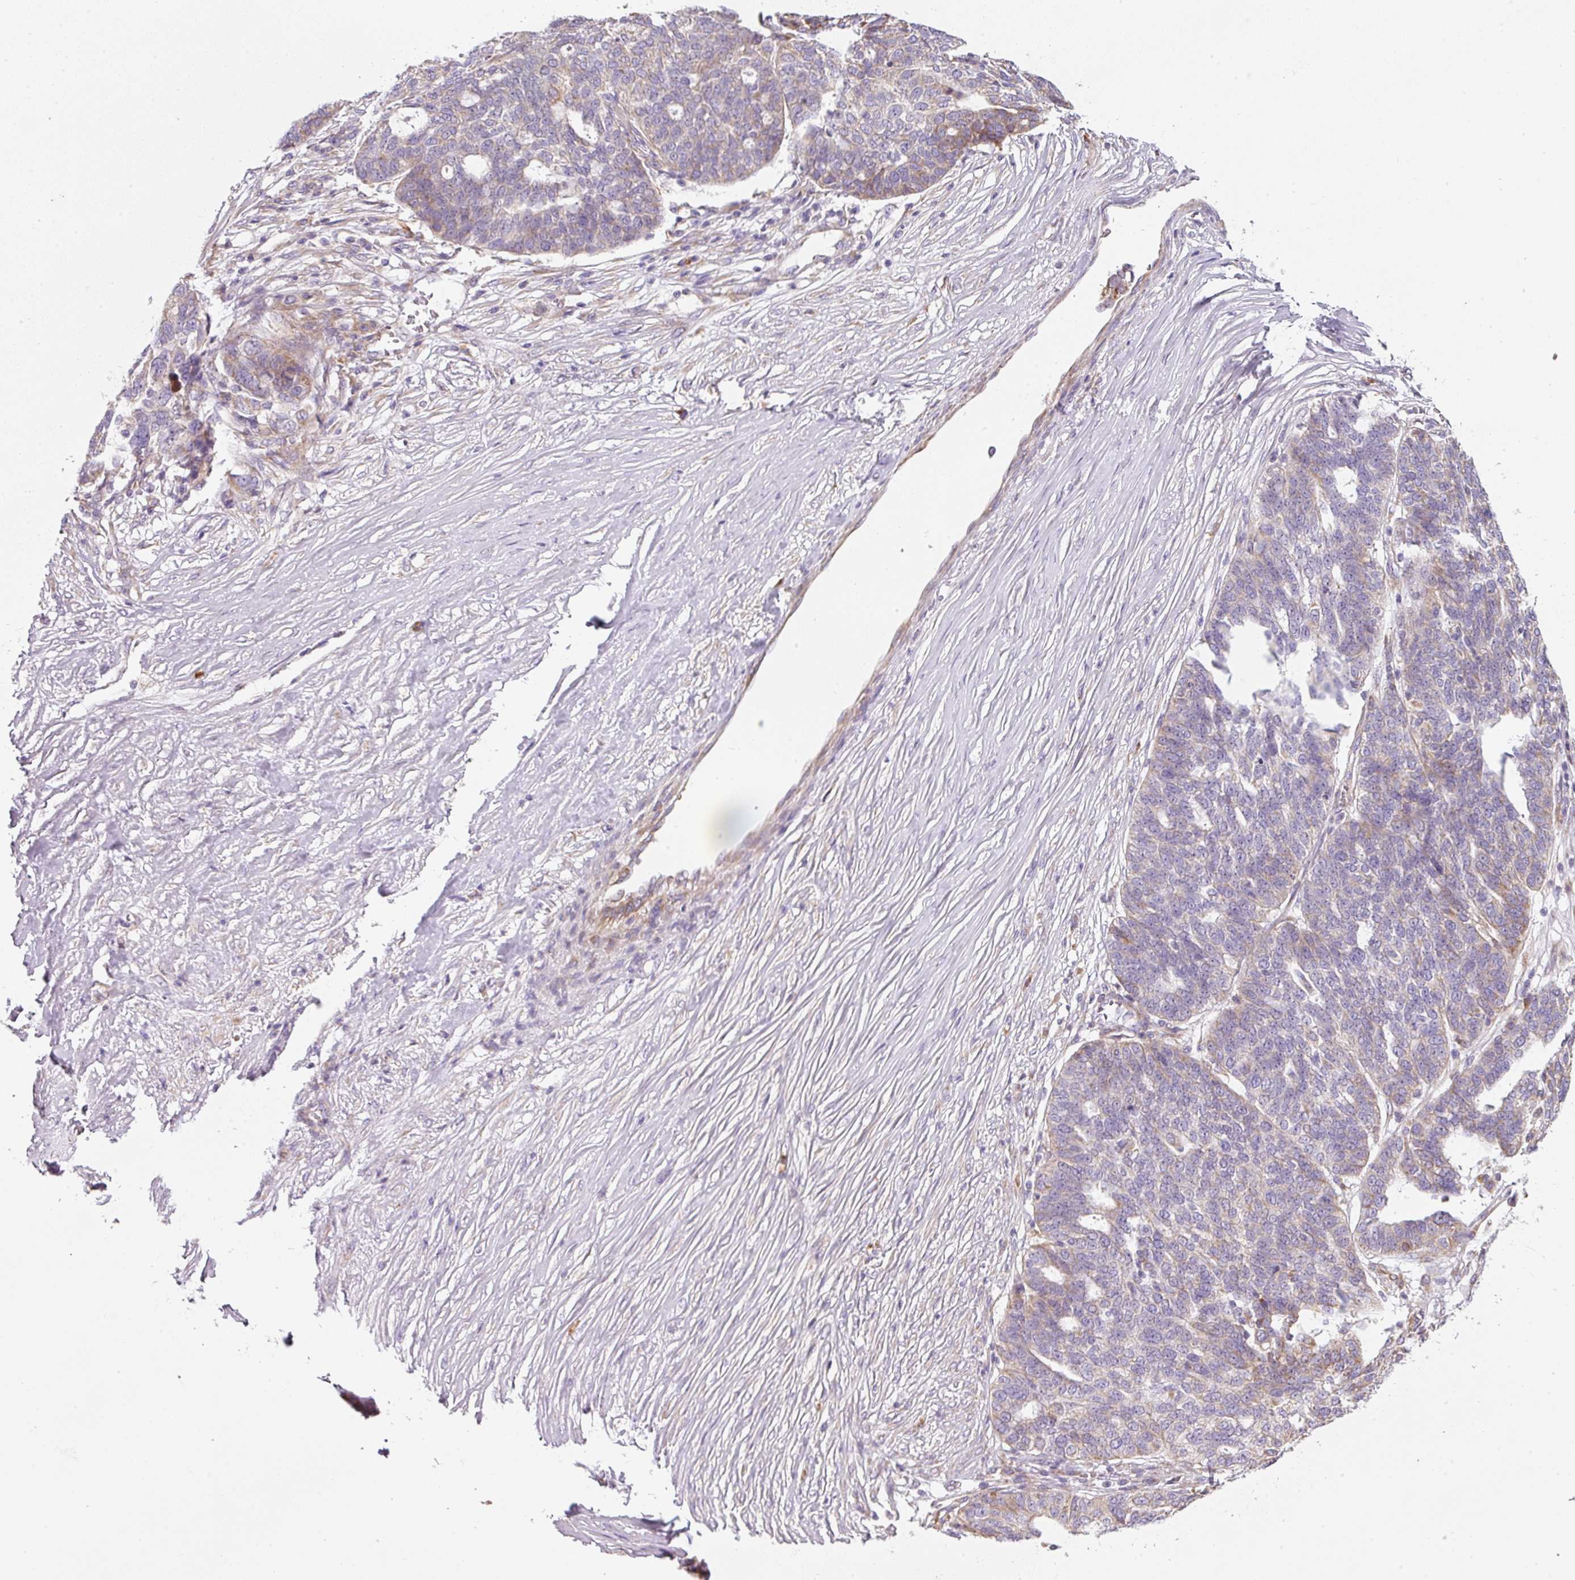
{"staining": {"intensity": "weak", "quantity": "<25%", "location": "cytoplasmic/membranous"}, "tissue": "ovarian cancer", "cell_type": "Tumor cells", "image_type": "cancer", "snomed": [{"axis": "morphology", "description": "Cystadenocarcinoma, serous, NOS"}, {"axis": "topography", "description": "Ovary"}], "caption": "This is an immunohistochemistry micrograph of human ovarian cancer (serous cystadenocarcinoma). There is no expression in tumor cells.", "gene": "MORN4", "patient": {"sex": "female", "age": 59}}